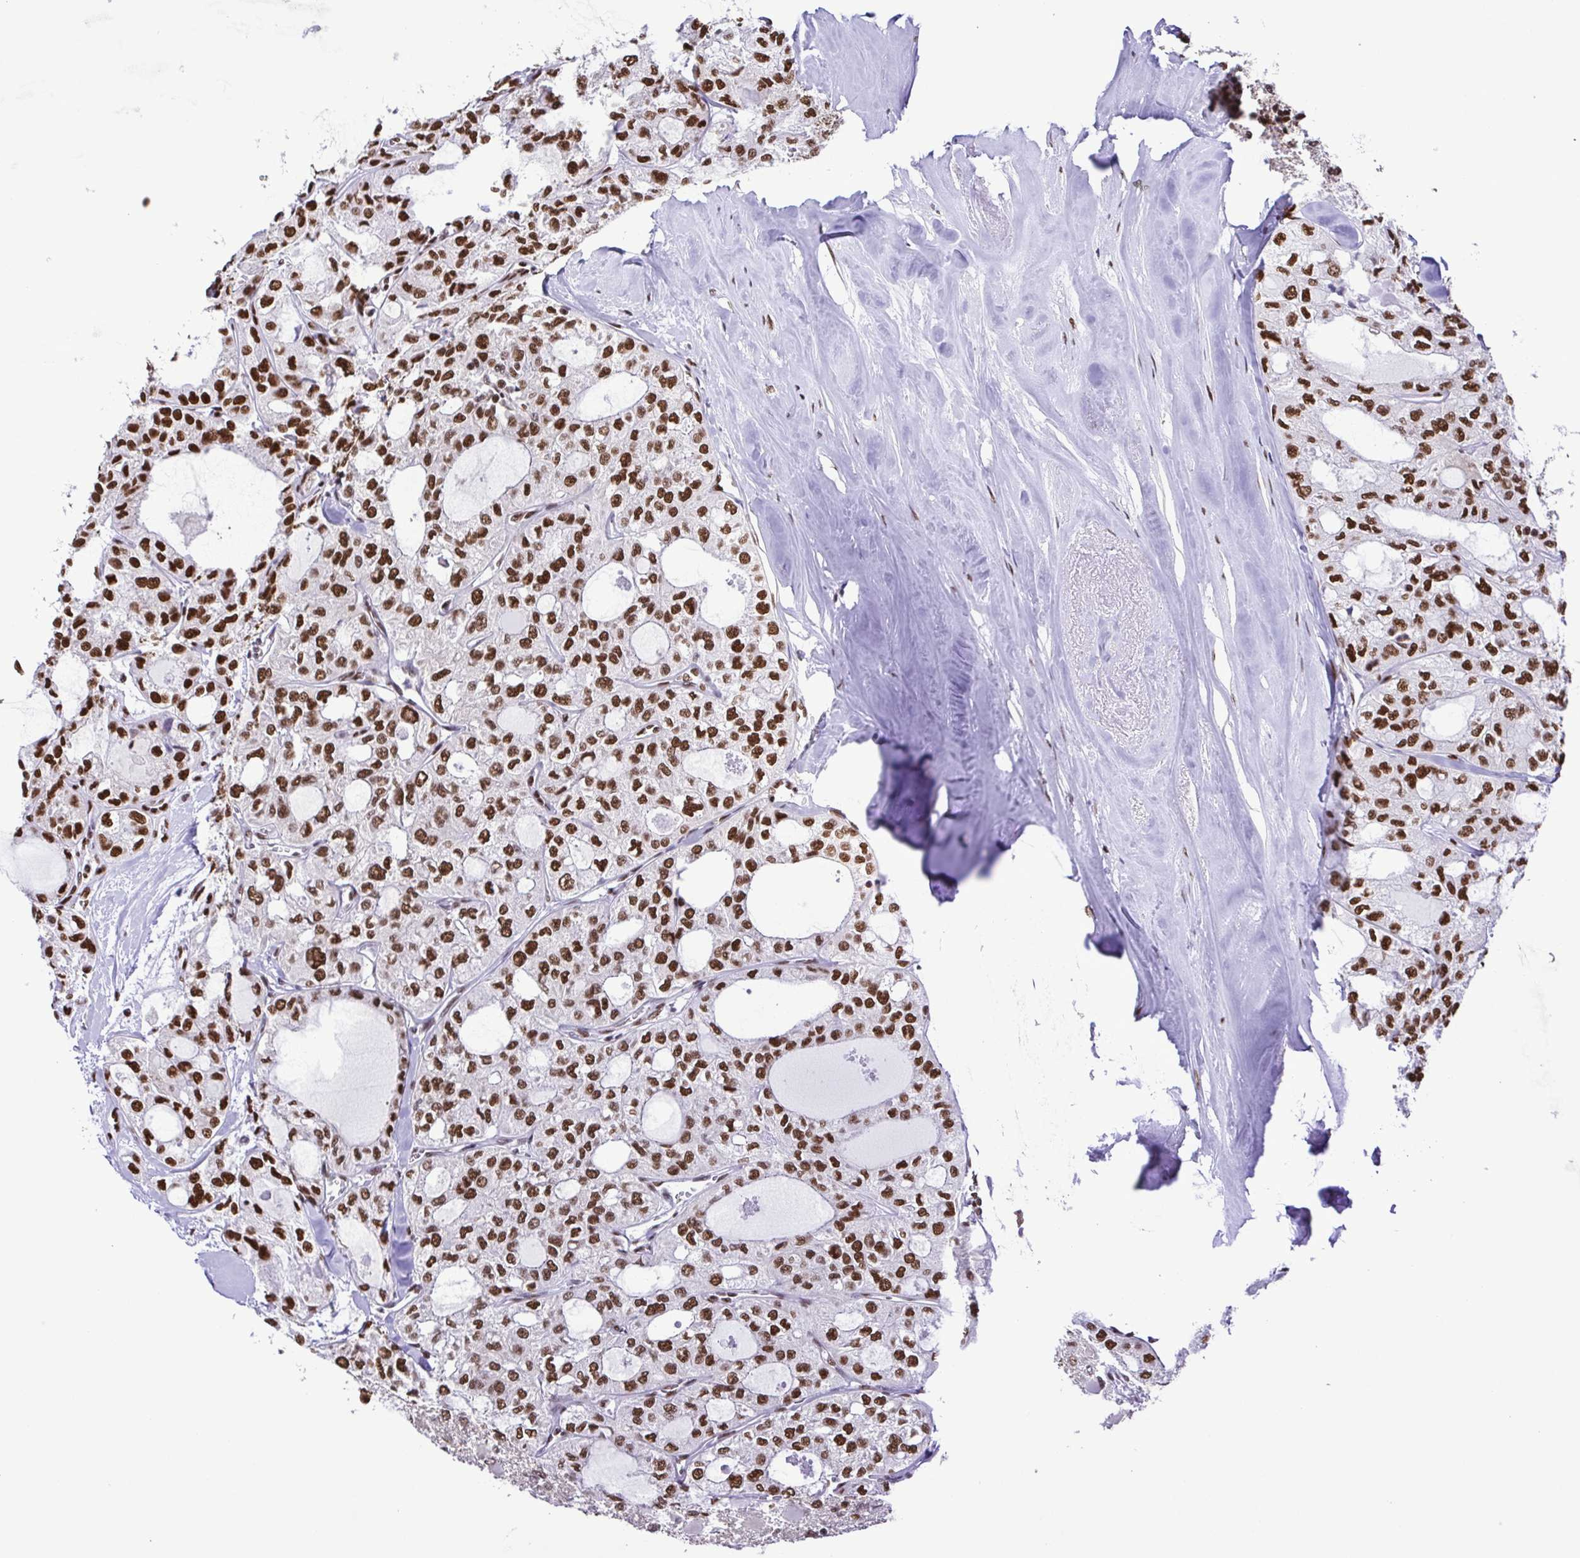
{"staining": {"intensity": "strong", "quantity": ">75%", "location": "nuclear"}, "tissue": "thyroid cancer", "cell_type": "Tumor cells", "image_type": "cancer", "snomed": [{"axis": "morphology", "description": "Follicular adenoma carcinoma, NOS"}, {"axis": "topography", "description": "Thyroid gland"}], "caption": "A brown stain labels strong nuclear staining of a protein in thyroid follicular adenoma carcinoma tumor cells.", "gene": "TRIM28", "patient": {"sex": "male", "age": 75}}